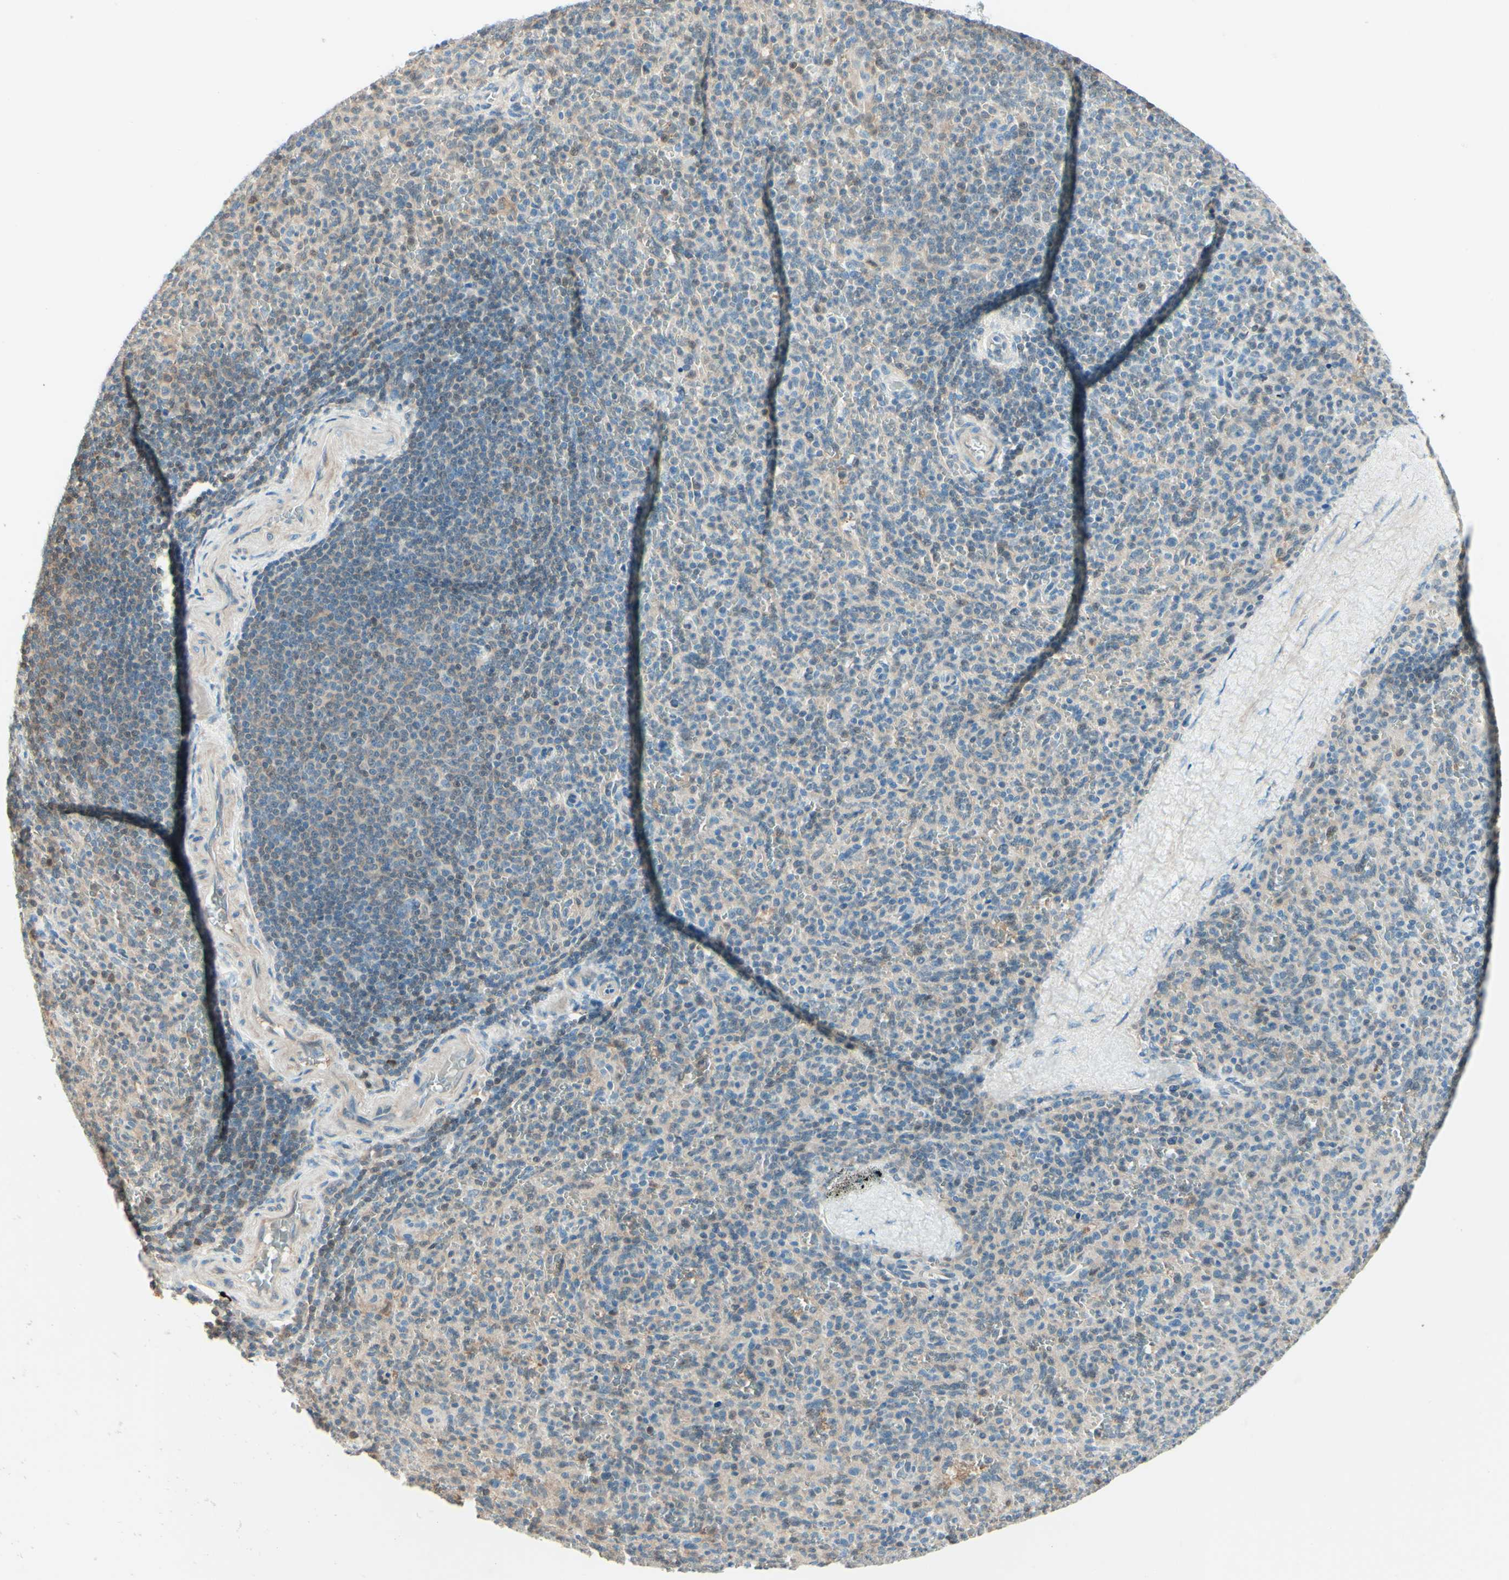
{"staining": {"intensity": "weak", "quantity": "<25%", "location": "nuclear"}, "tissue": "spleen", "cell_type": "Cells in red pulp", "image_type": "normal", "snomed": [{"axis": "morphology", "description": "Normal tissue, NOS"}, {"axis": "topography", "description": "Spleen"}], "caption": "A high-resolution photomicrograph shows IHC staining of unremarkable spleen, which exhibits no significant staining in cells in red pulp.", "gene": "UPK3B", "patient": {"sex": "male", "age": 36}}